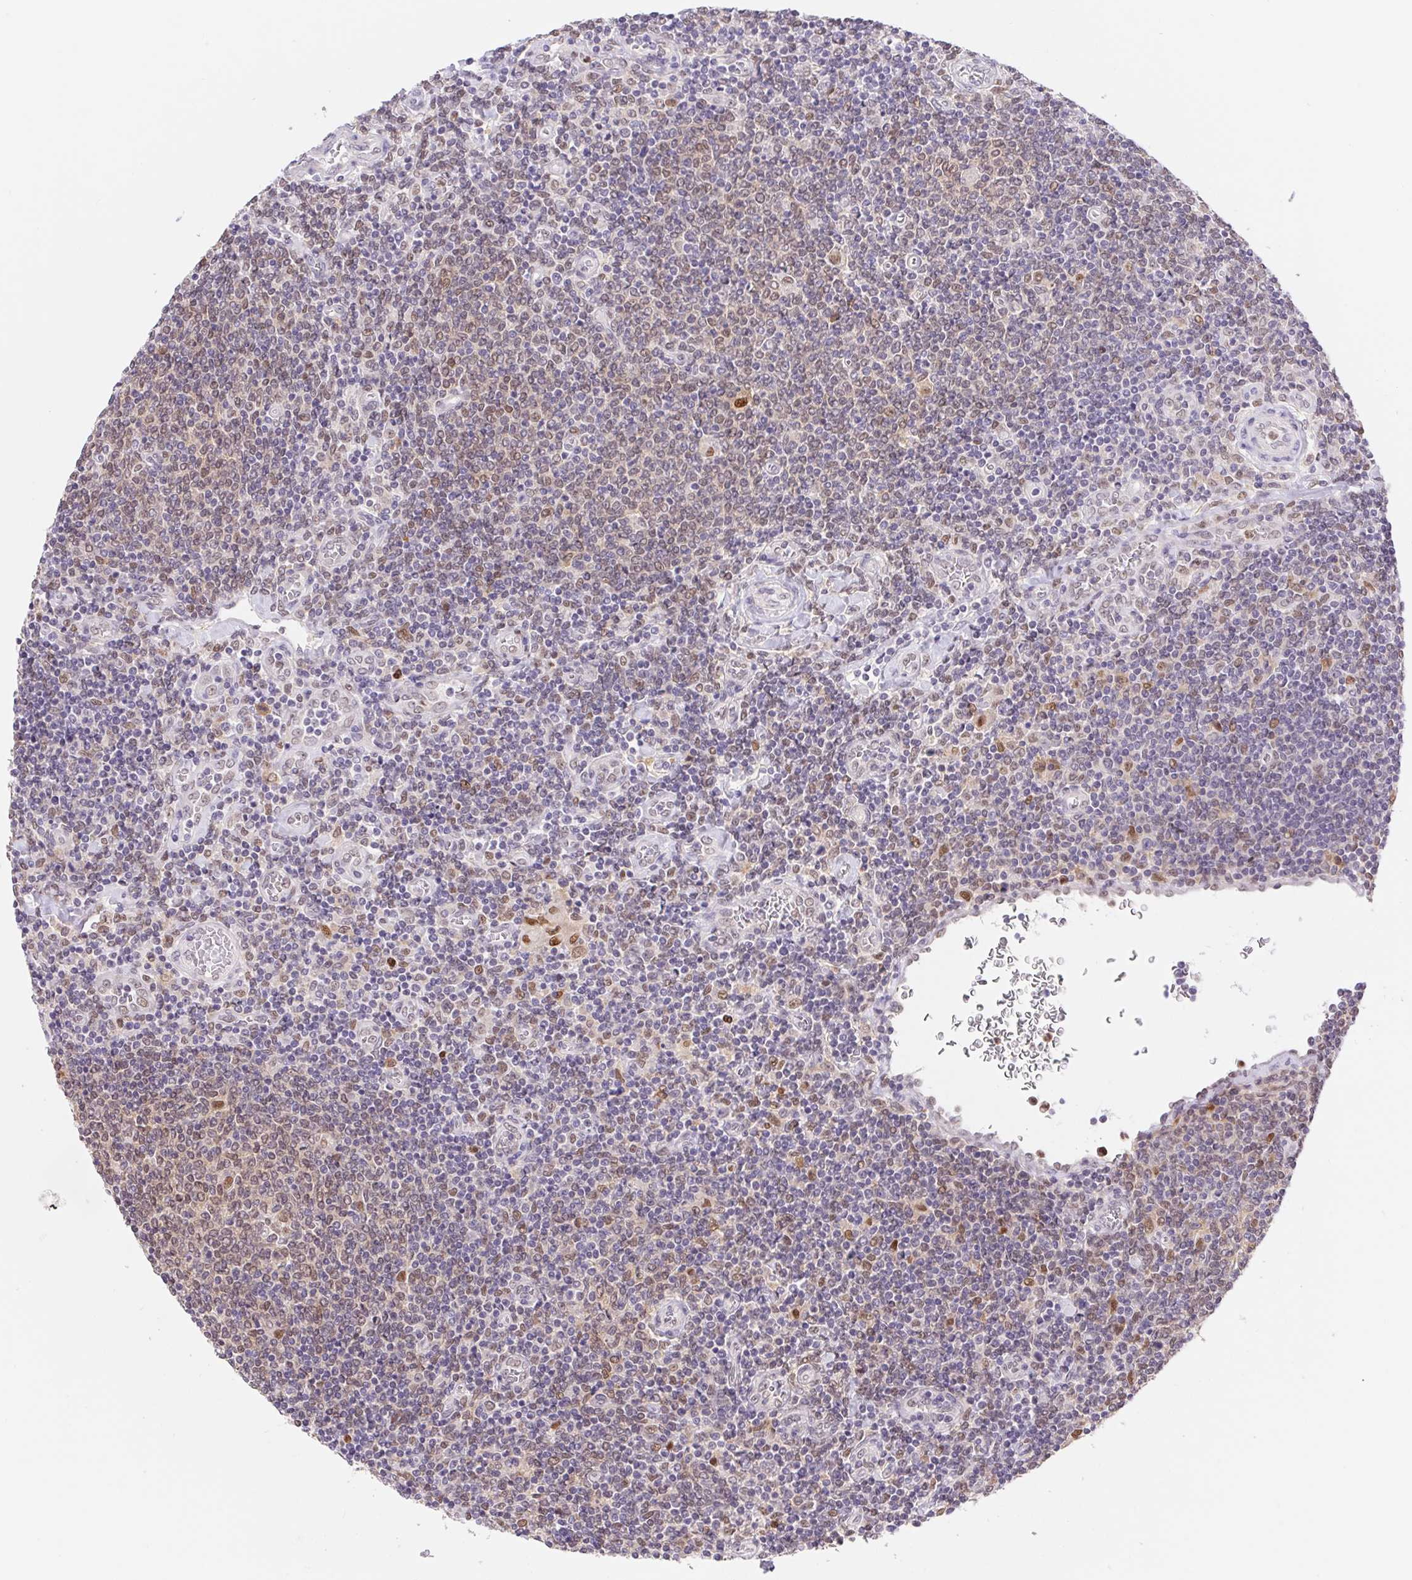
{"staining": {"intensity": "negative", "quantity": "none", "location": "none"}, "tissue": "lymphoma", "cell_type": "Tumor cells", "image_type": "cancer", "snomed": [{"axis": "morphology", "description": "Malignant lymphoma, non-Hodgkin's type, Low grade"}, {"axis": "topography", "description": "Lymph node"}], "caption": "Photomicrograph shows no significant protein staining in tumor cells of lymphoma.", "gene": "L3MBTL4", "patient": {"sex": "male", "age": 52}}